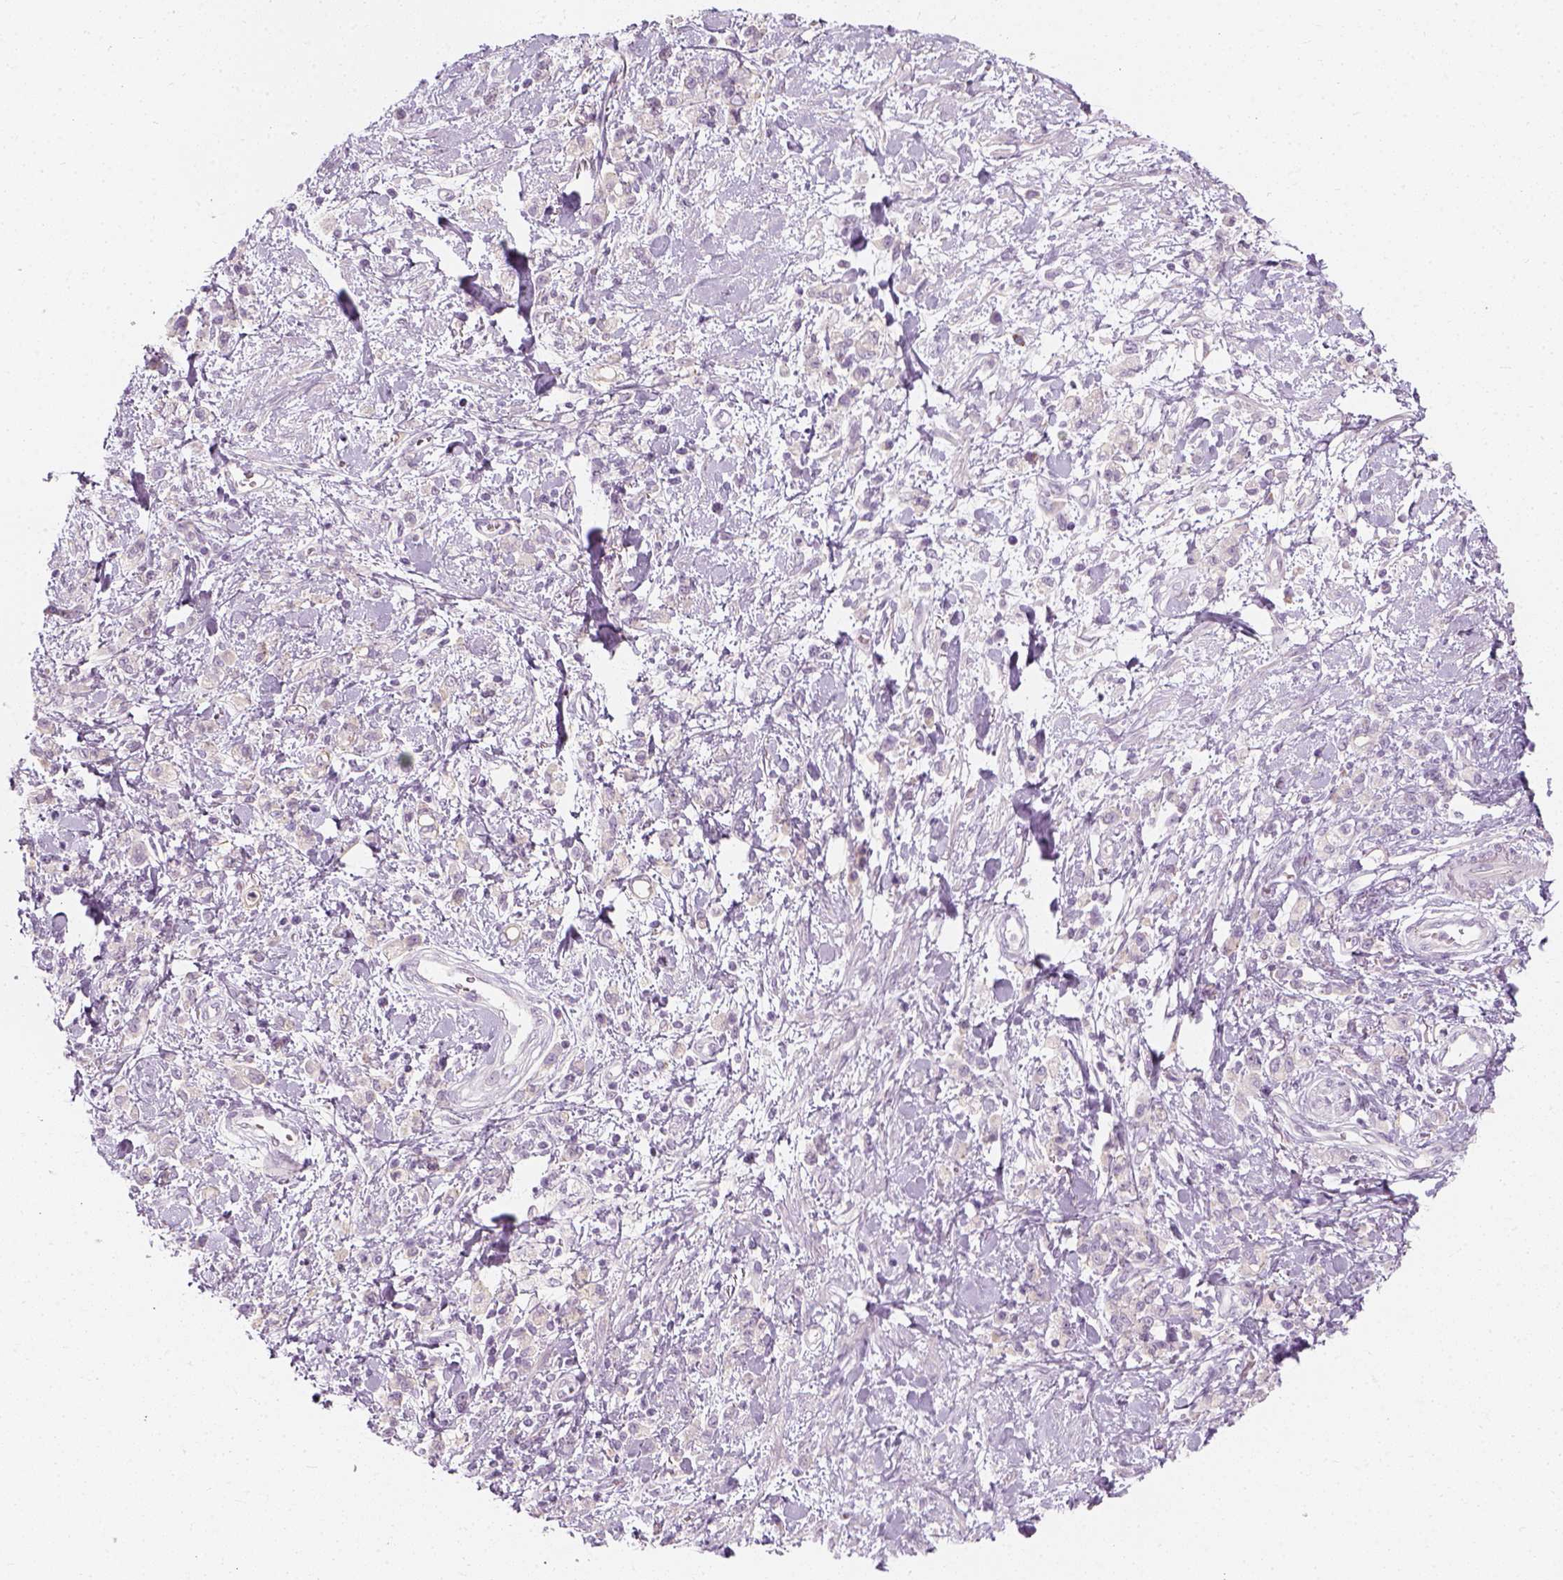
{"staining": {"intensity": "negative", "quantity": "none", "location": "none"}, "tissue": "stomach cancer", "cell_type": "Tumor cells", "image_type": "cancer", "snomed": [{"axis": "morphology", "description": "Adenocarcinoma, NOS"}, {"axis": "topography", "description": "Stomach"}], "caption": "High power microscopy micrograph of an IHC image of adenocarcinoma (stomach), revealing no significant staining in tumor cells. (Stains: DAB (3,3'-diaminobenzidine) IHC with hematoxylin counter stain, Microscopy: brightfield microscopy at high magnification).", "gene": "PRAME", "patient": {"sex": "male", "age": 77}}